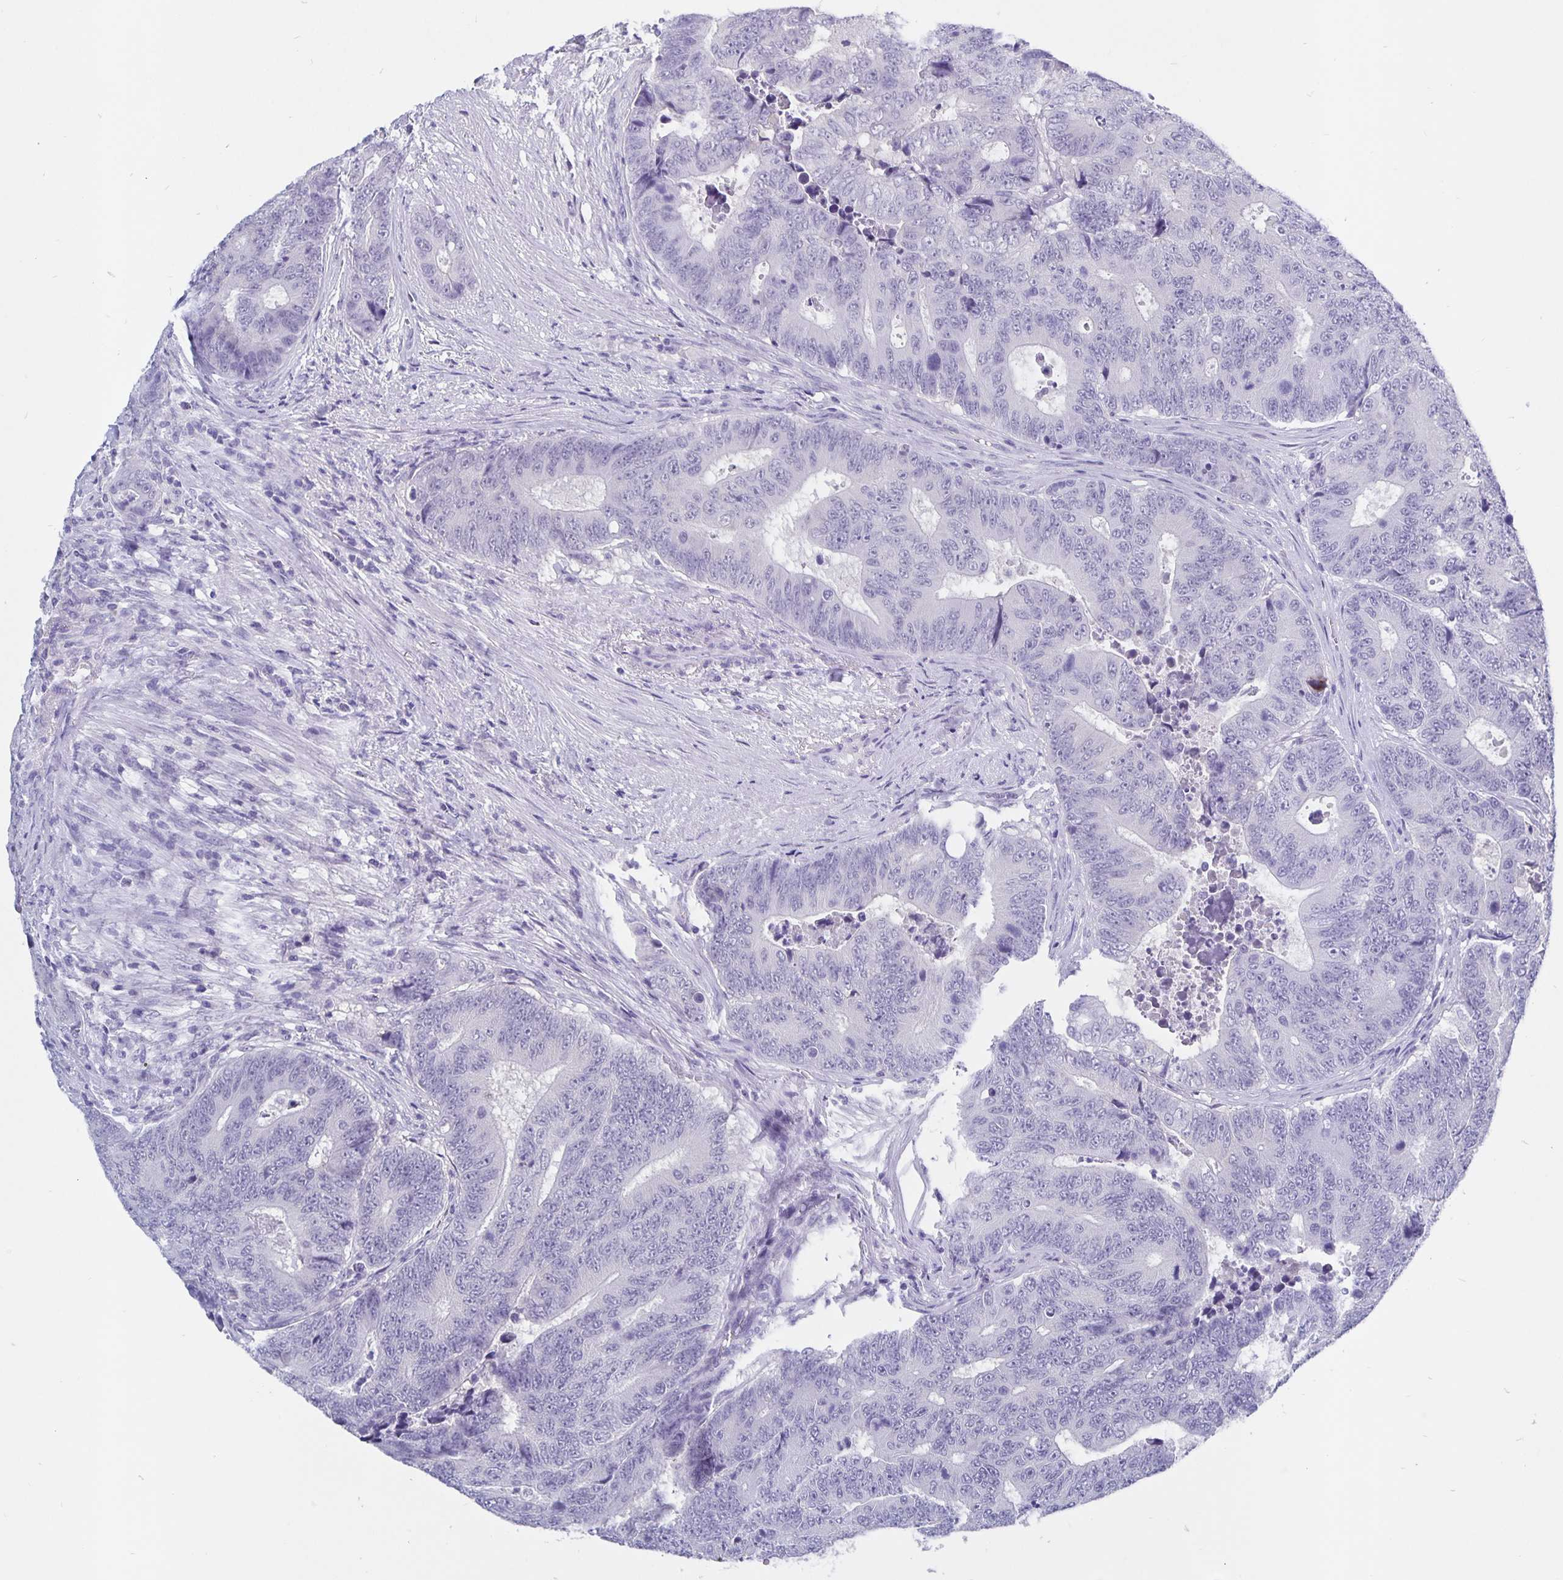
{"staining": {"intensity": "negative", "quantity": "none", "location": "none"}, "tissue": "colorectal cancer", "cell_type": "Tumor cells", "image_type": "cancer", "snomed": [{"axis": "morphology", "description": "Adenocarcinoma, NOS"}, {"axis": "topography", "description": "Colon"}], "caption": "Immunohistochemical staining of colorectal cancer reveals no significant staining in tumor cells.", "gene": "ODF3B", "patient": {"sex": "female", "age": 48}}